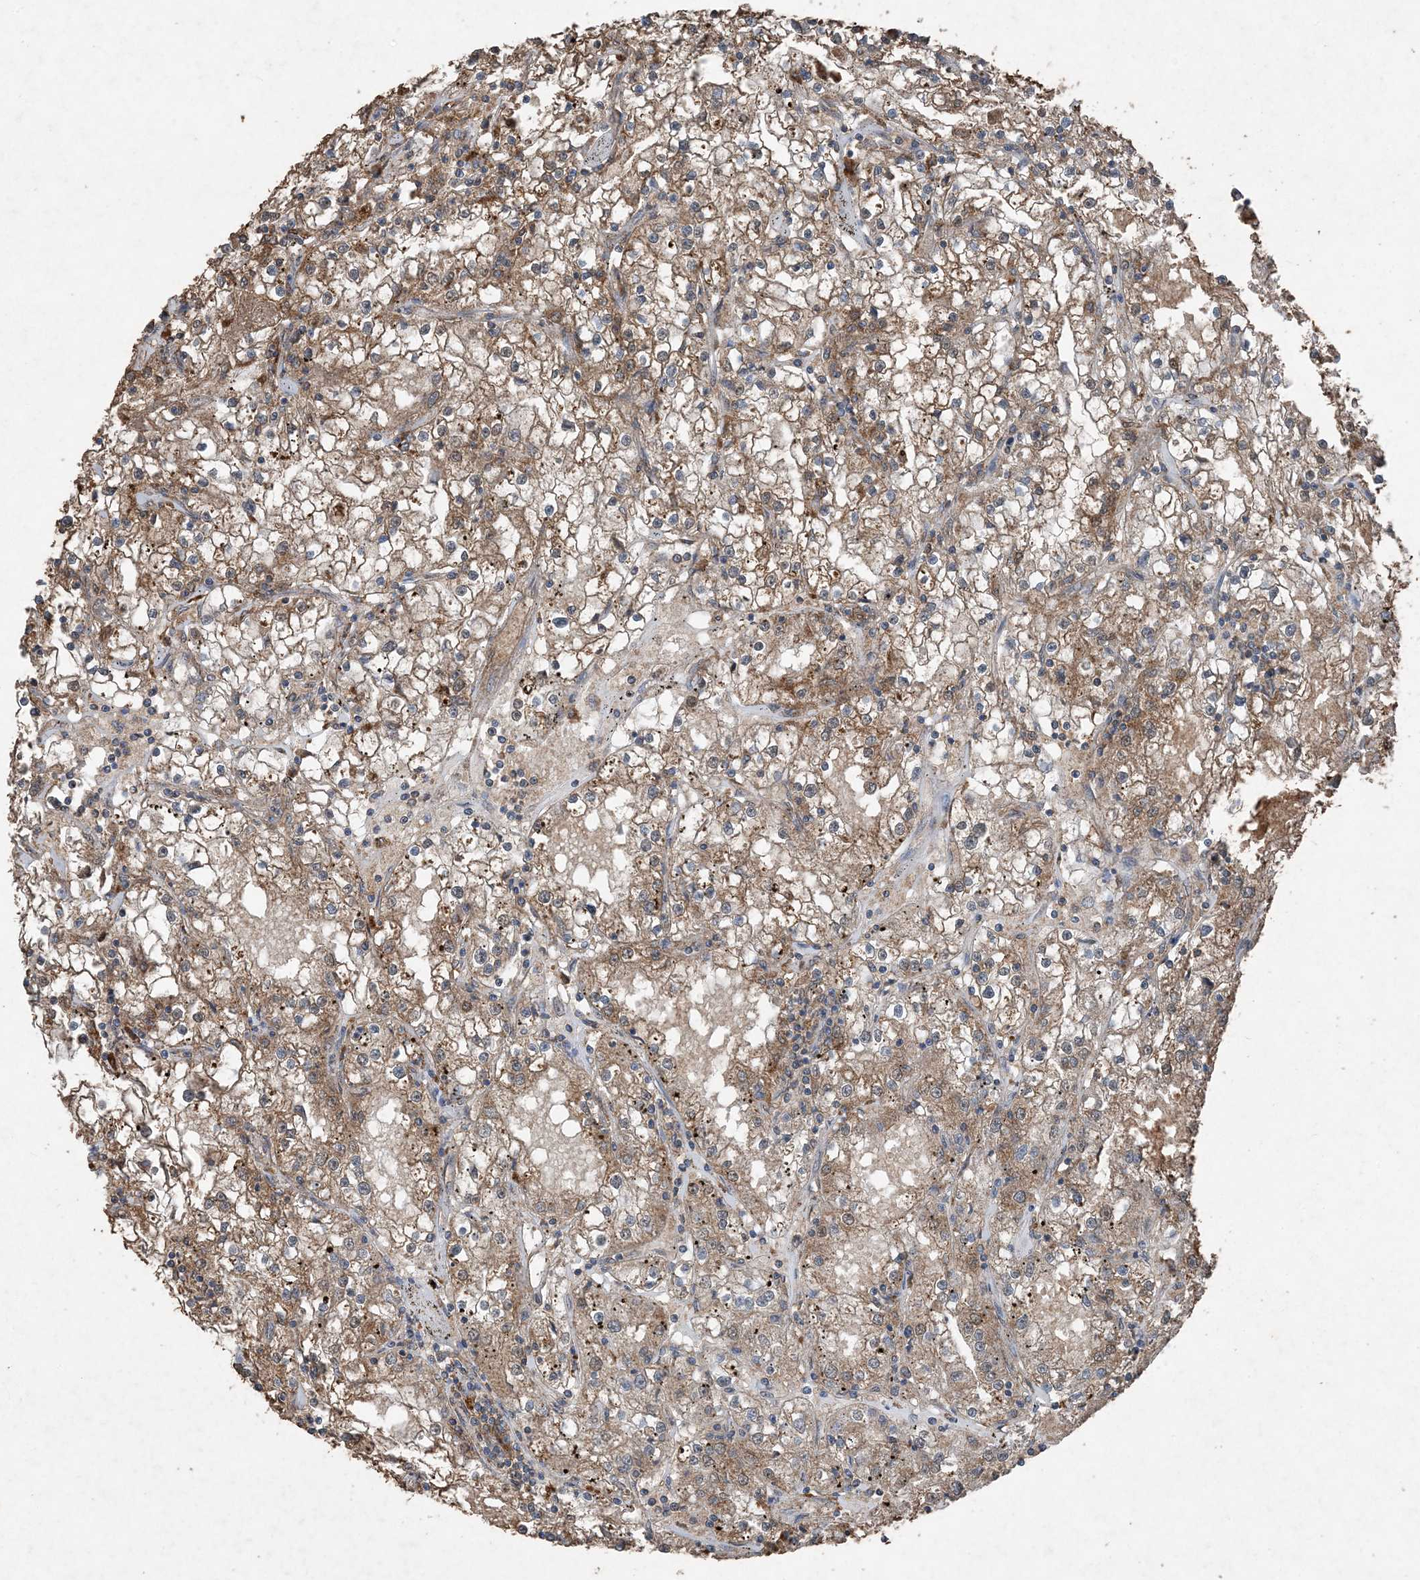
{"staining": {"intensity": "moderate", "quantity": "25%-75%", "location": "cytoplasmic/membranous"}, "tissue": "renal cancer", "cell_type": "Tumor cells", "image_type": "cancer", "snomed": [{"axis": "morphology", "description": "Adenocarcinoma, NOS"}, {"axis": "topography", "description": "Kidney"}], "caption": "Renal adenocarcinoma was stained to show a protein in brown. There is medium levels of moderate cytoplasmic/membranous expression in approximately 25%-75% of tumor cells.", "gene": "FCN3", "patient": {"sex": "male", "age": 56}}